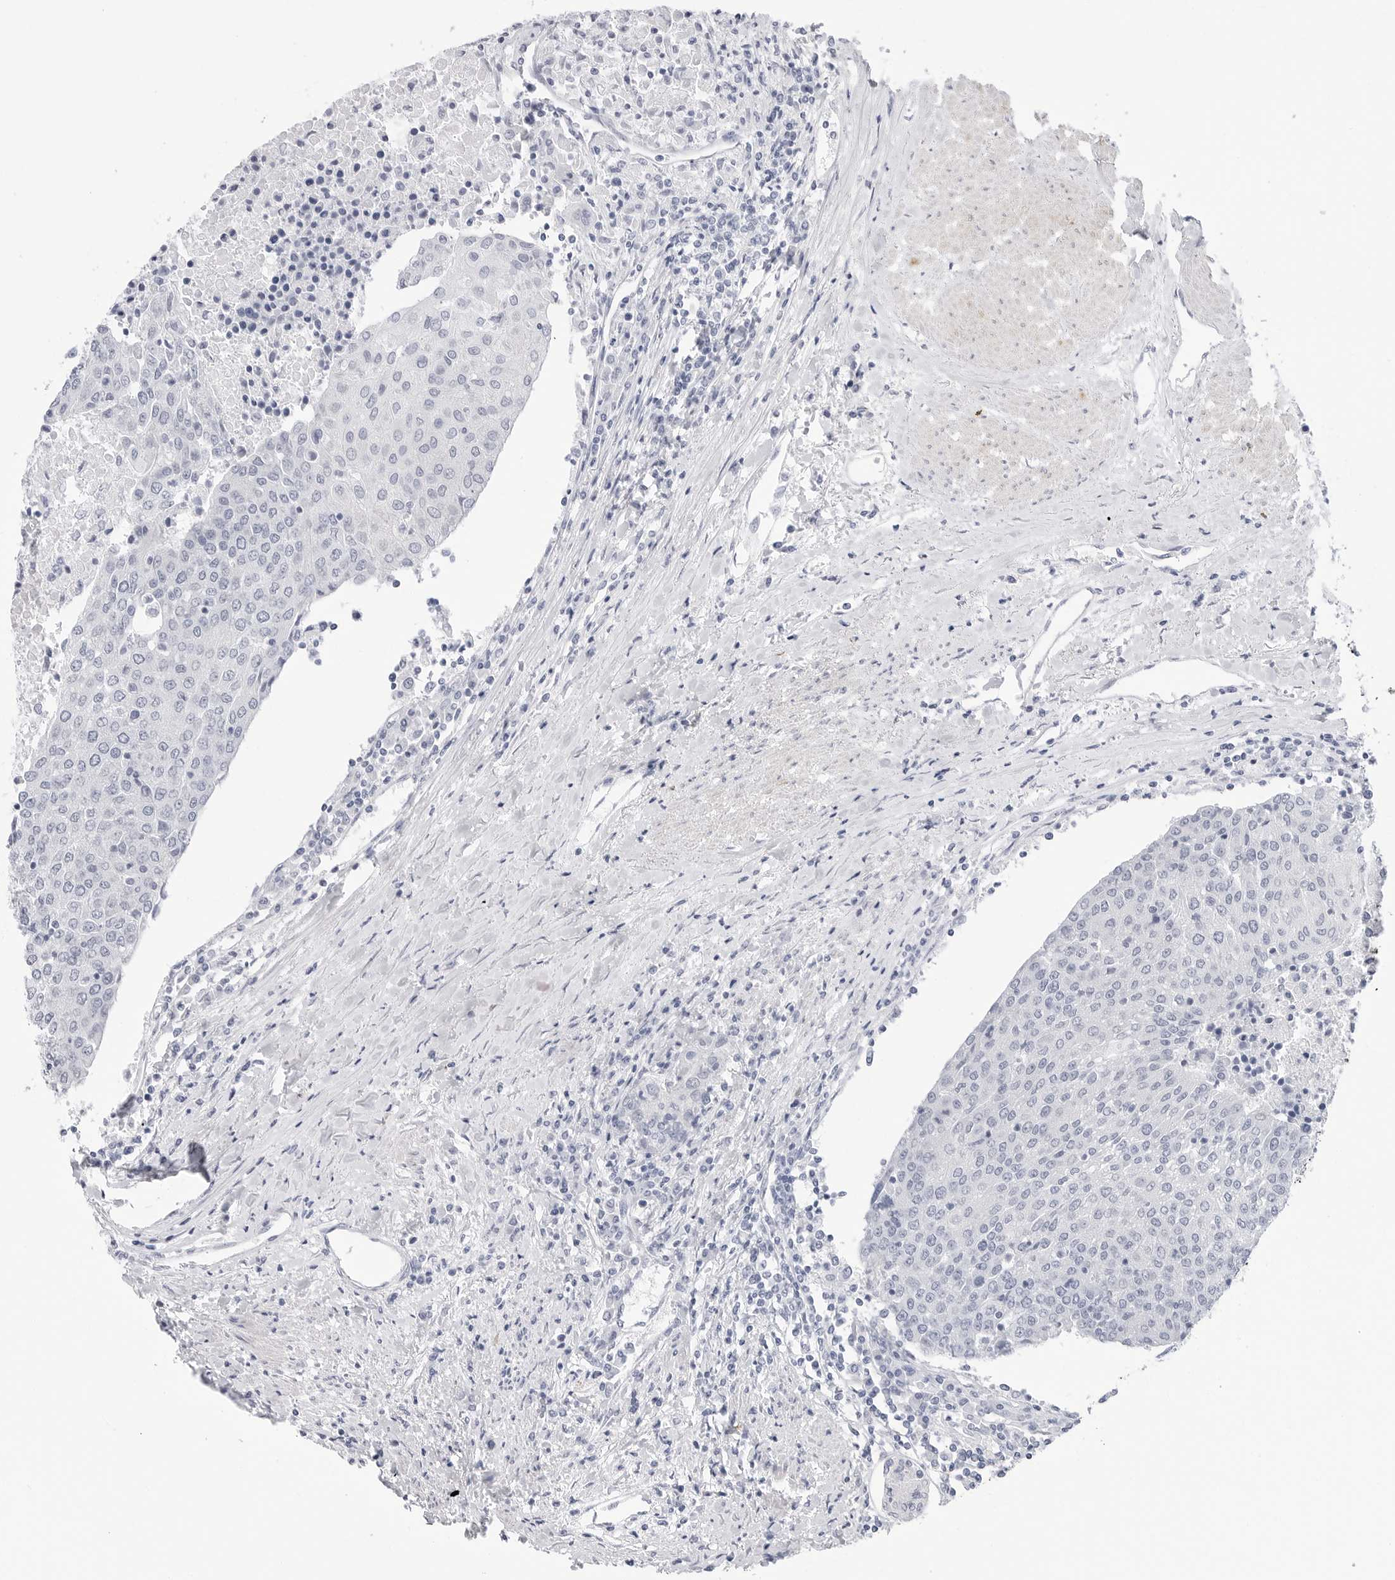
{"staining": {"intensity": "negative", "quantity": "none", "location": "none"}, "tissue": "urothelial cancer", "cell_type": "Tumor cells", "image_type": "cancer", "snomed": [{"axis": "morphology", "description": "Urothelial carcinoma, High grade"}, {"axis": "topography", "description": "Urinary bladder"}], "caption": "Tumor cells are negative for protein expression in human urothelial carcinoma (high-grade).", "gene": "HSPB7", "patient": {"sex": "female", "age": 85}}